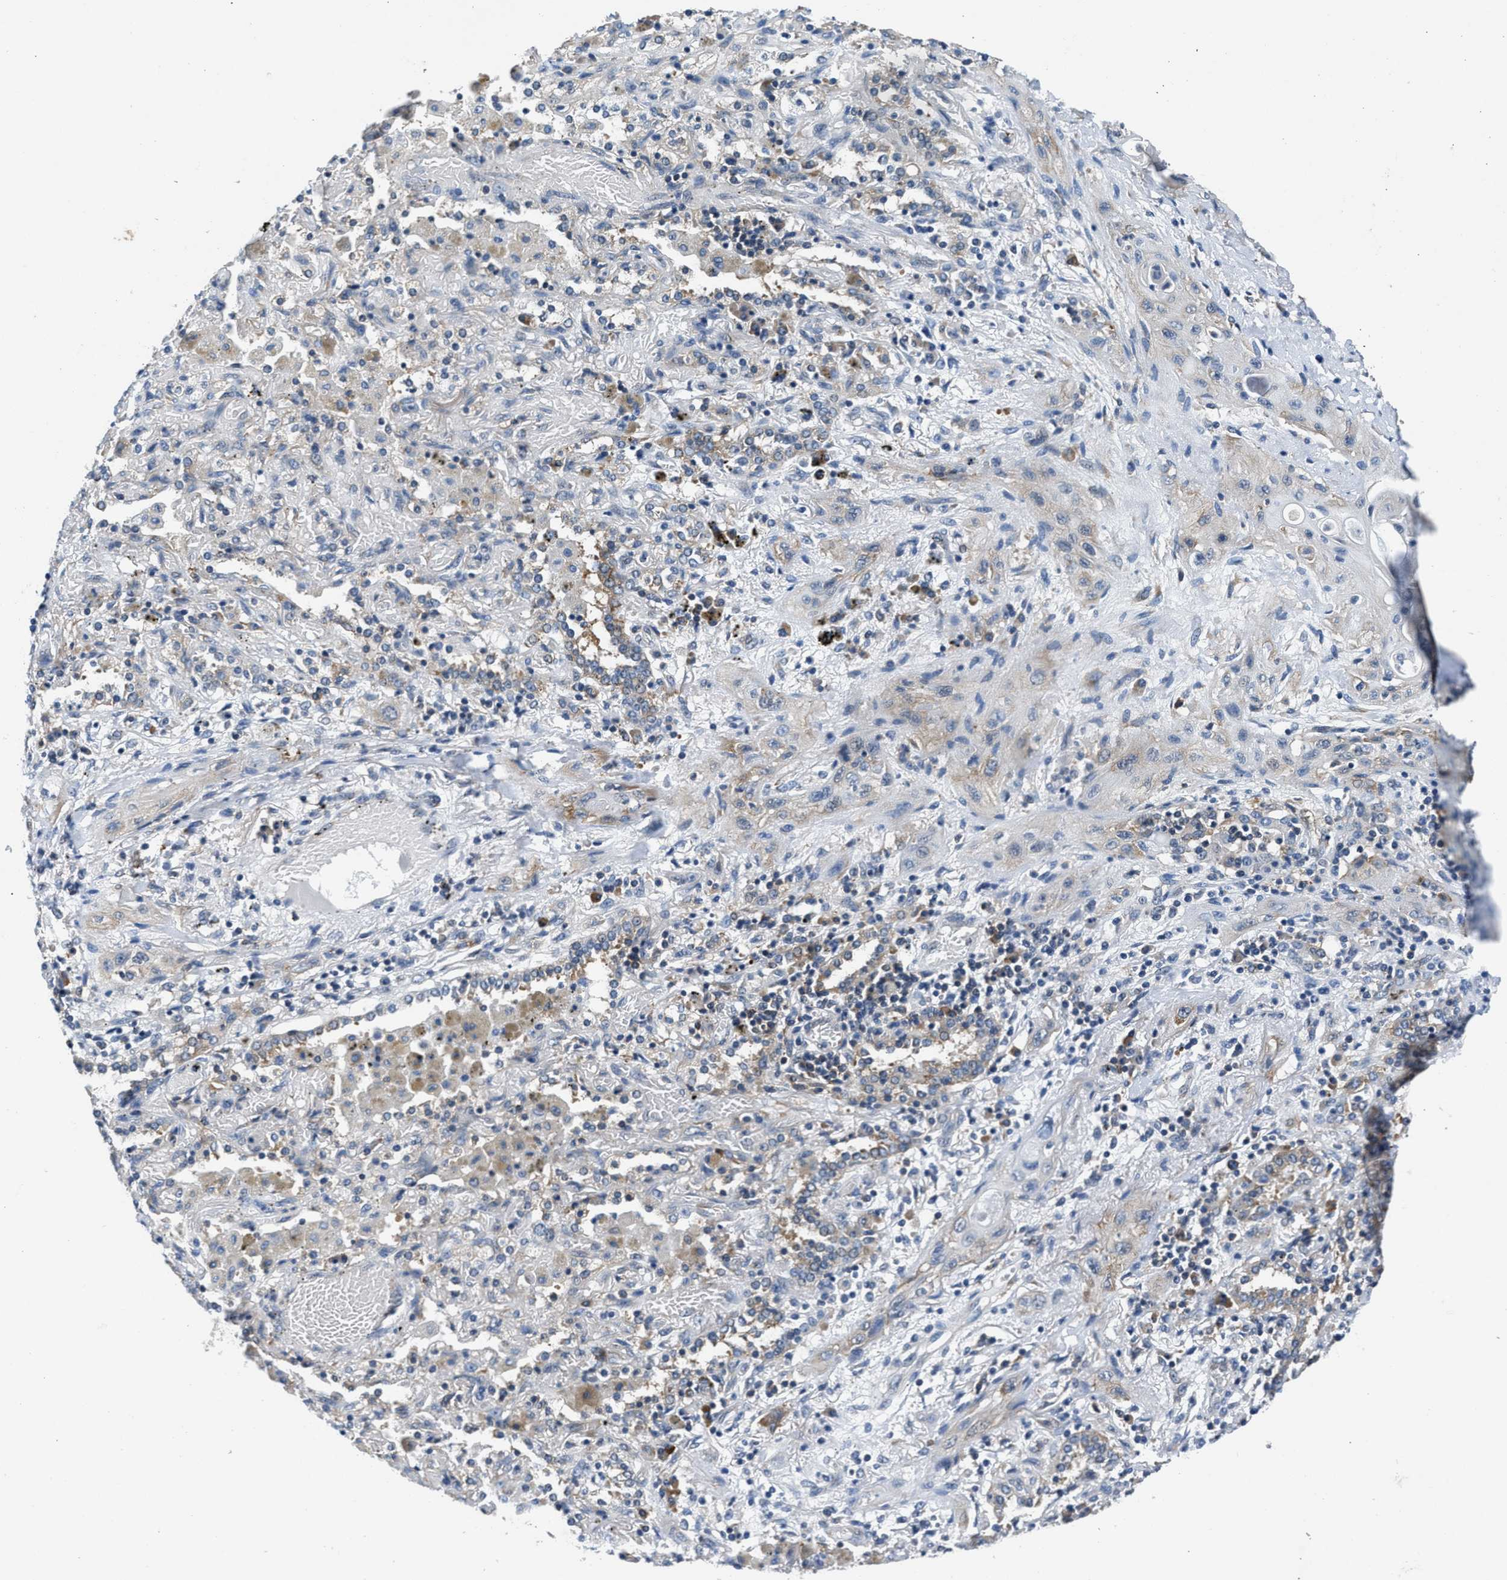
{"staining": {"intensity": "negative", "quantity": "none", "location": "none"}, "tissue": "lung cancer", "cell_type": "Tumor cells", "image_type": "cancer", "snomed": [{"axis": "morphology", "description": "Squamous cell carcinoma, NOS"}, {"axis": "topography", "description": "Lung"}], "caption": "This micrograph is of lung cancer stained with IHC to label a protein in brown with the nuclei are counter-stained blue. There is no staining in tumor cells.", "gene": "PA2G4", "patient": {"sex": "female", "age": 47}}